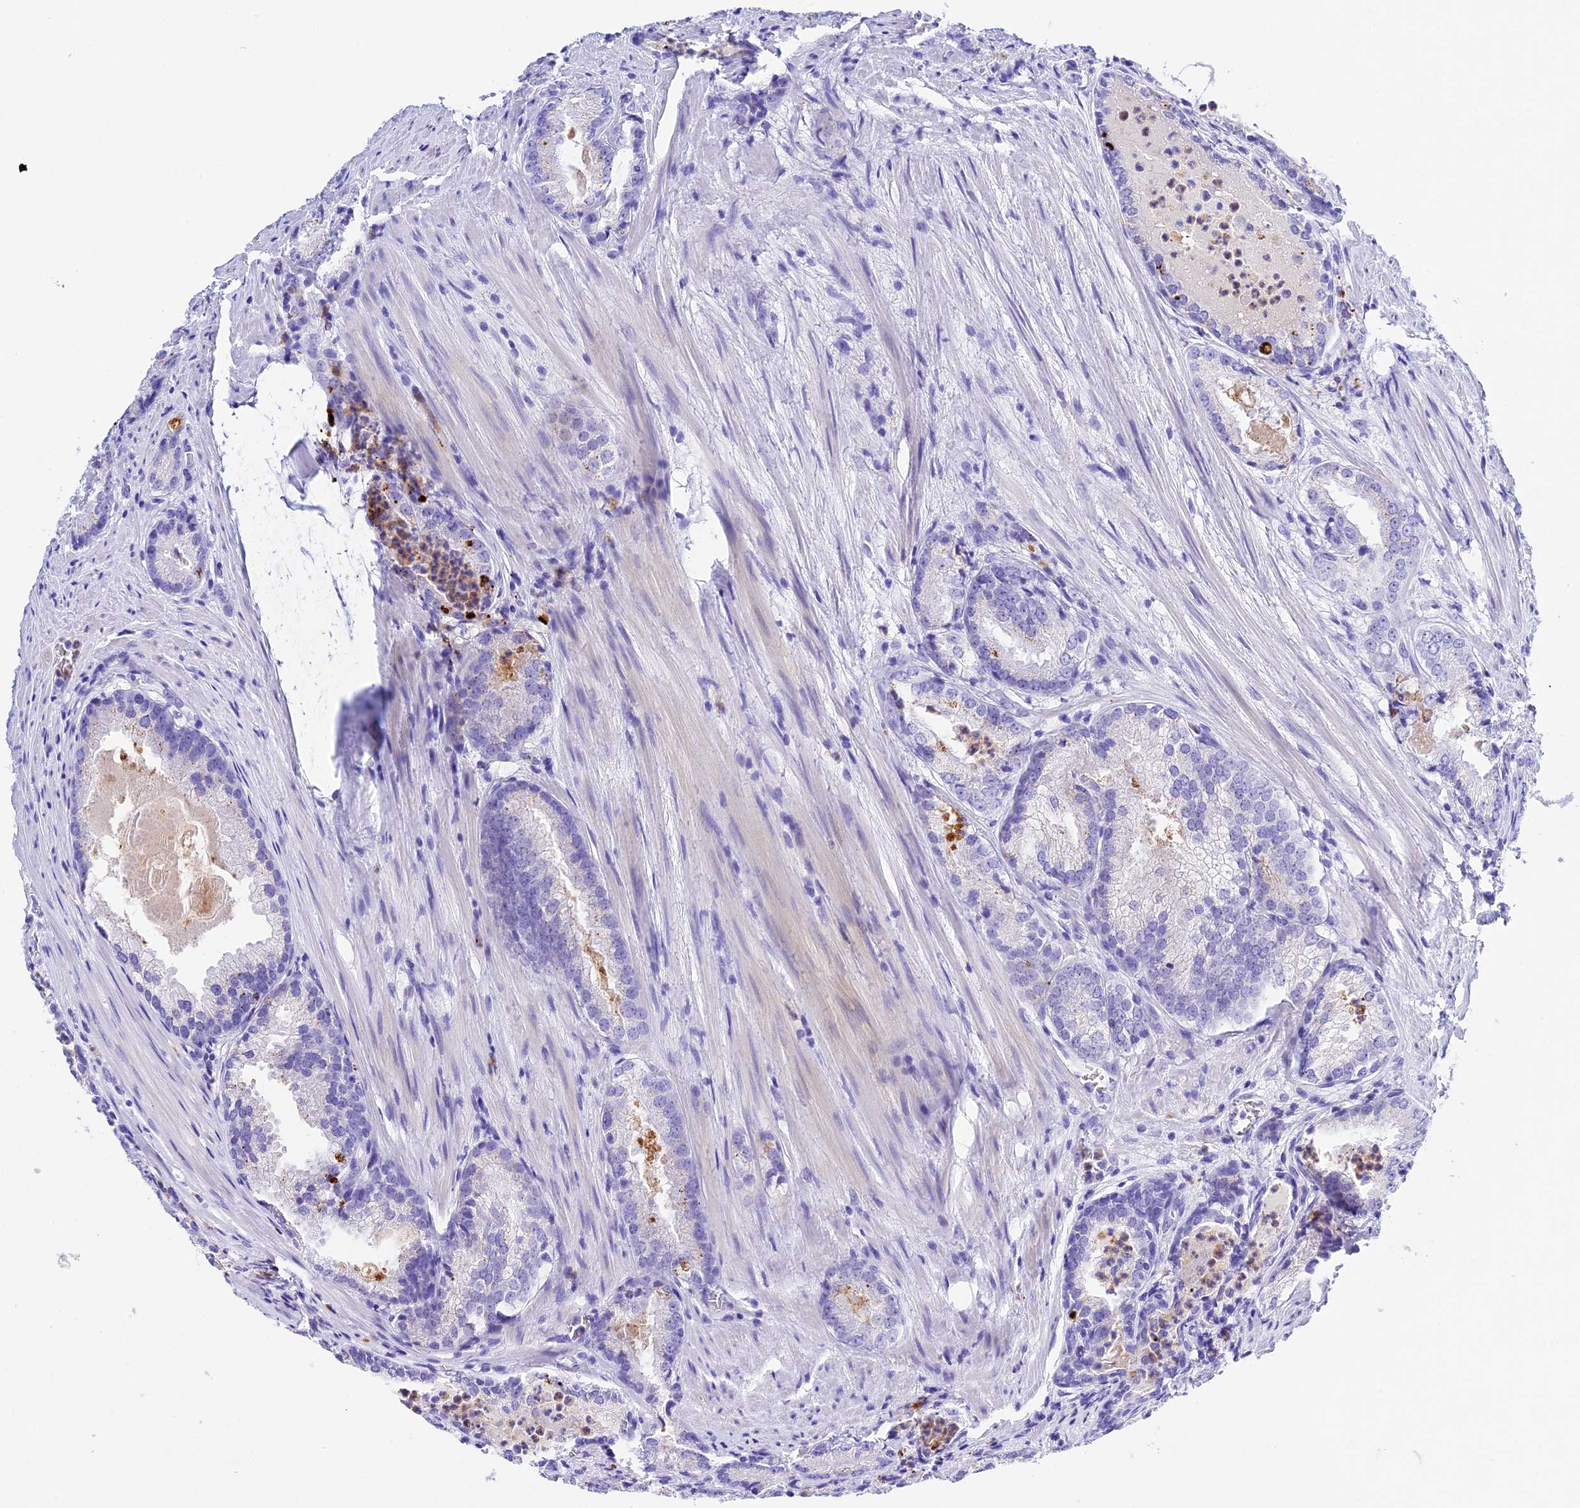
{"staining": {"intensity": "negative", "quantity": "none", "location": "none"}, "tissue": "prostate cancer", "cell_type": "Tumor cells", "image_type": "cancer", "snomed": [{"axis": "morphology", "description": "Adenocarcinoma, Low grade"}, {"axis": "topography", "description": "Prostate"}], "caption": "Immunohistochemistry of human prostate cancer (low-grade adenocarcinoma) displays no positivity in tumor cells.", "gene": "PSG11", "patient": {"sex": "male", "age": 54}}